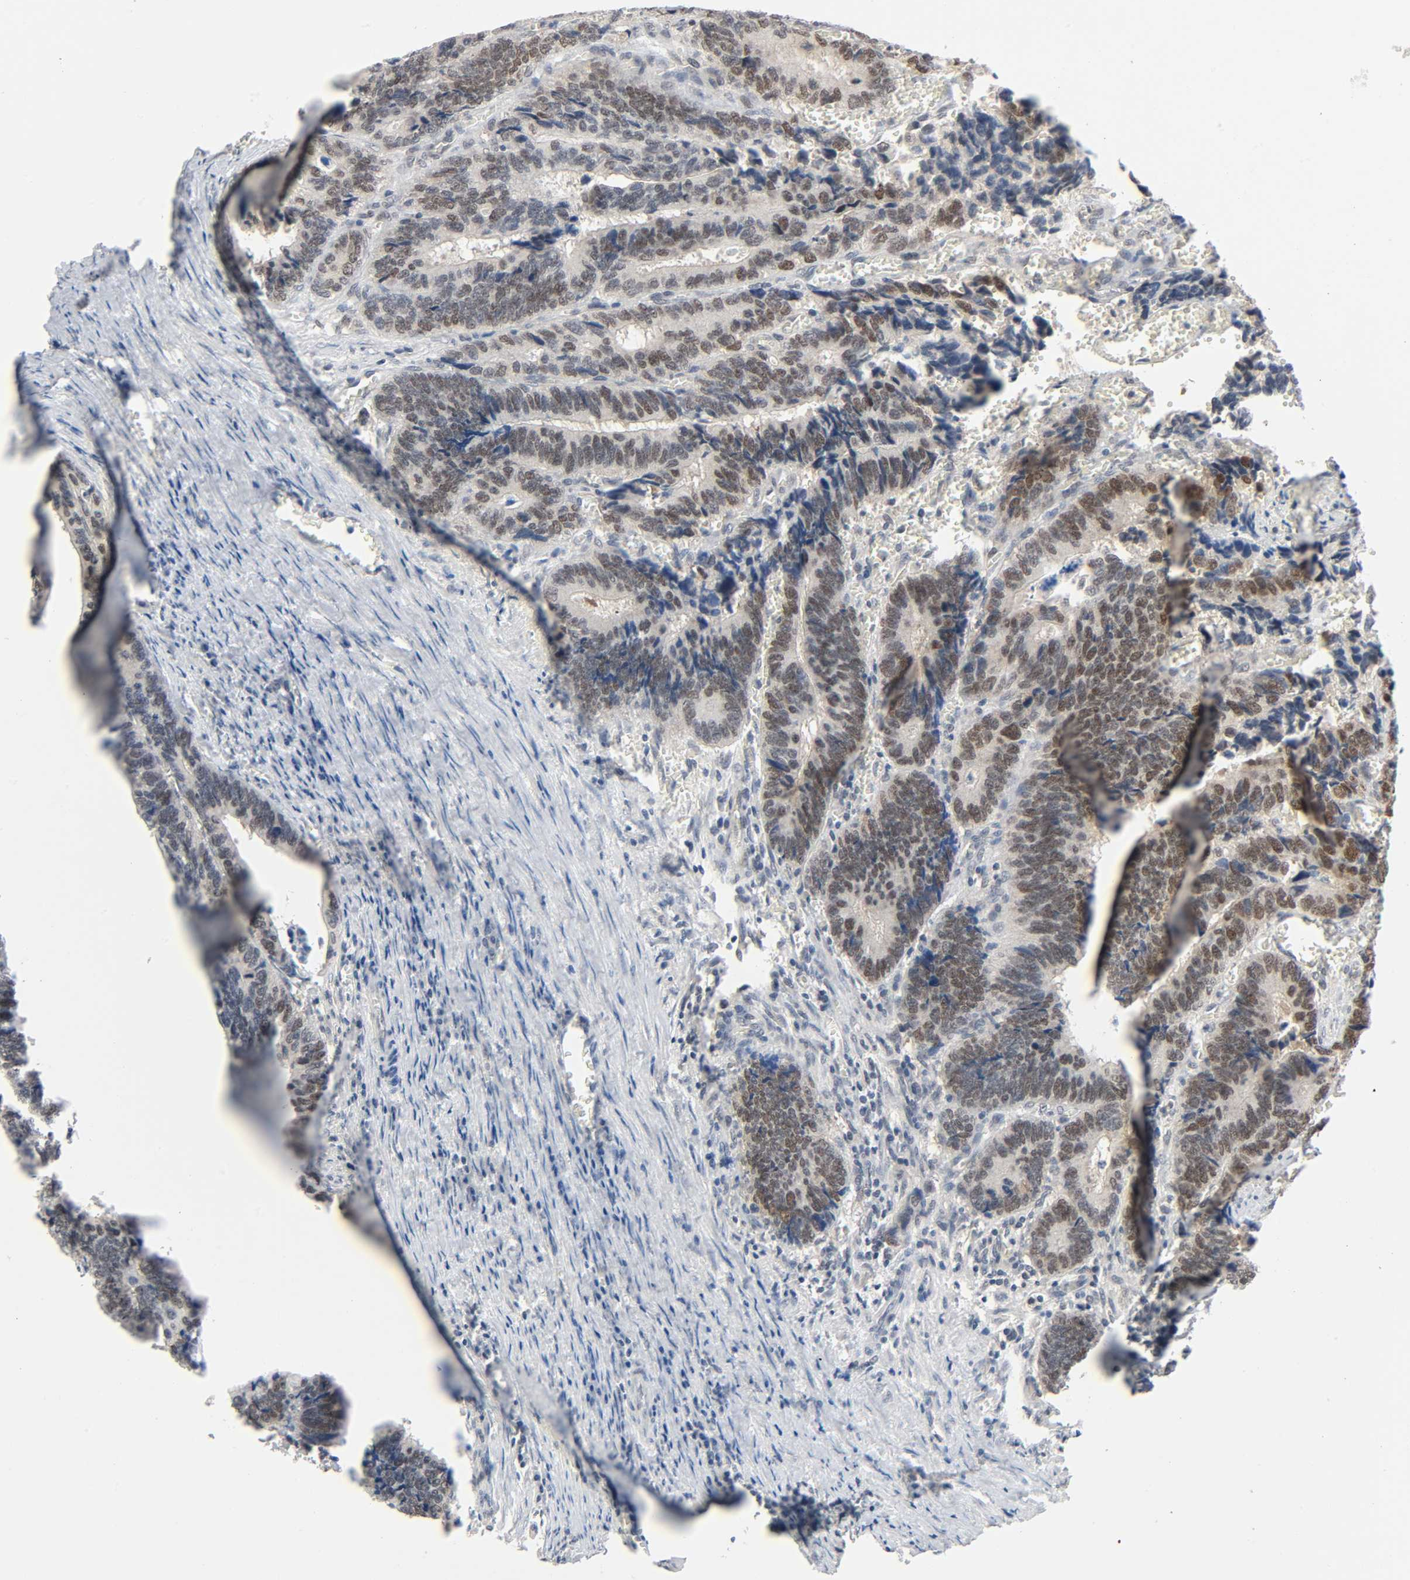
{"staining": {"intensity": "weak", "quantity": "25%-75%", "location": "nuclear"}, "tissue": "colorectal cancer", "cell_type": "Tumor cells", "image_type": "cancer", "snomed": [{"axis": "morphology", "description": "Adenocarcinoma, NOS"}, {"axis": "topography", "description": "Colon"}], "caption": "Immunohistochemical staining of human adenocarcinoma (colorectal) reveals low levels of weak nuclear expression in about 25%-75% of tumor cells.", "gene": "MAPKAPK5", "patient": {"sex": "male", "age": 72}}